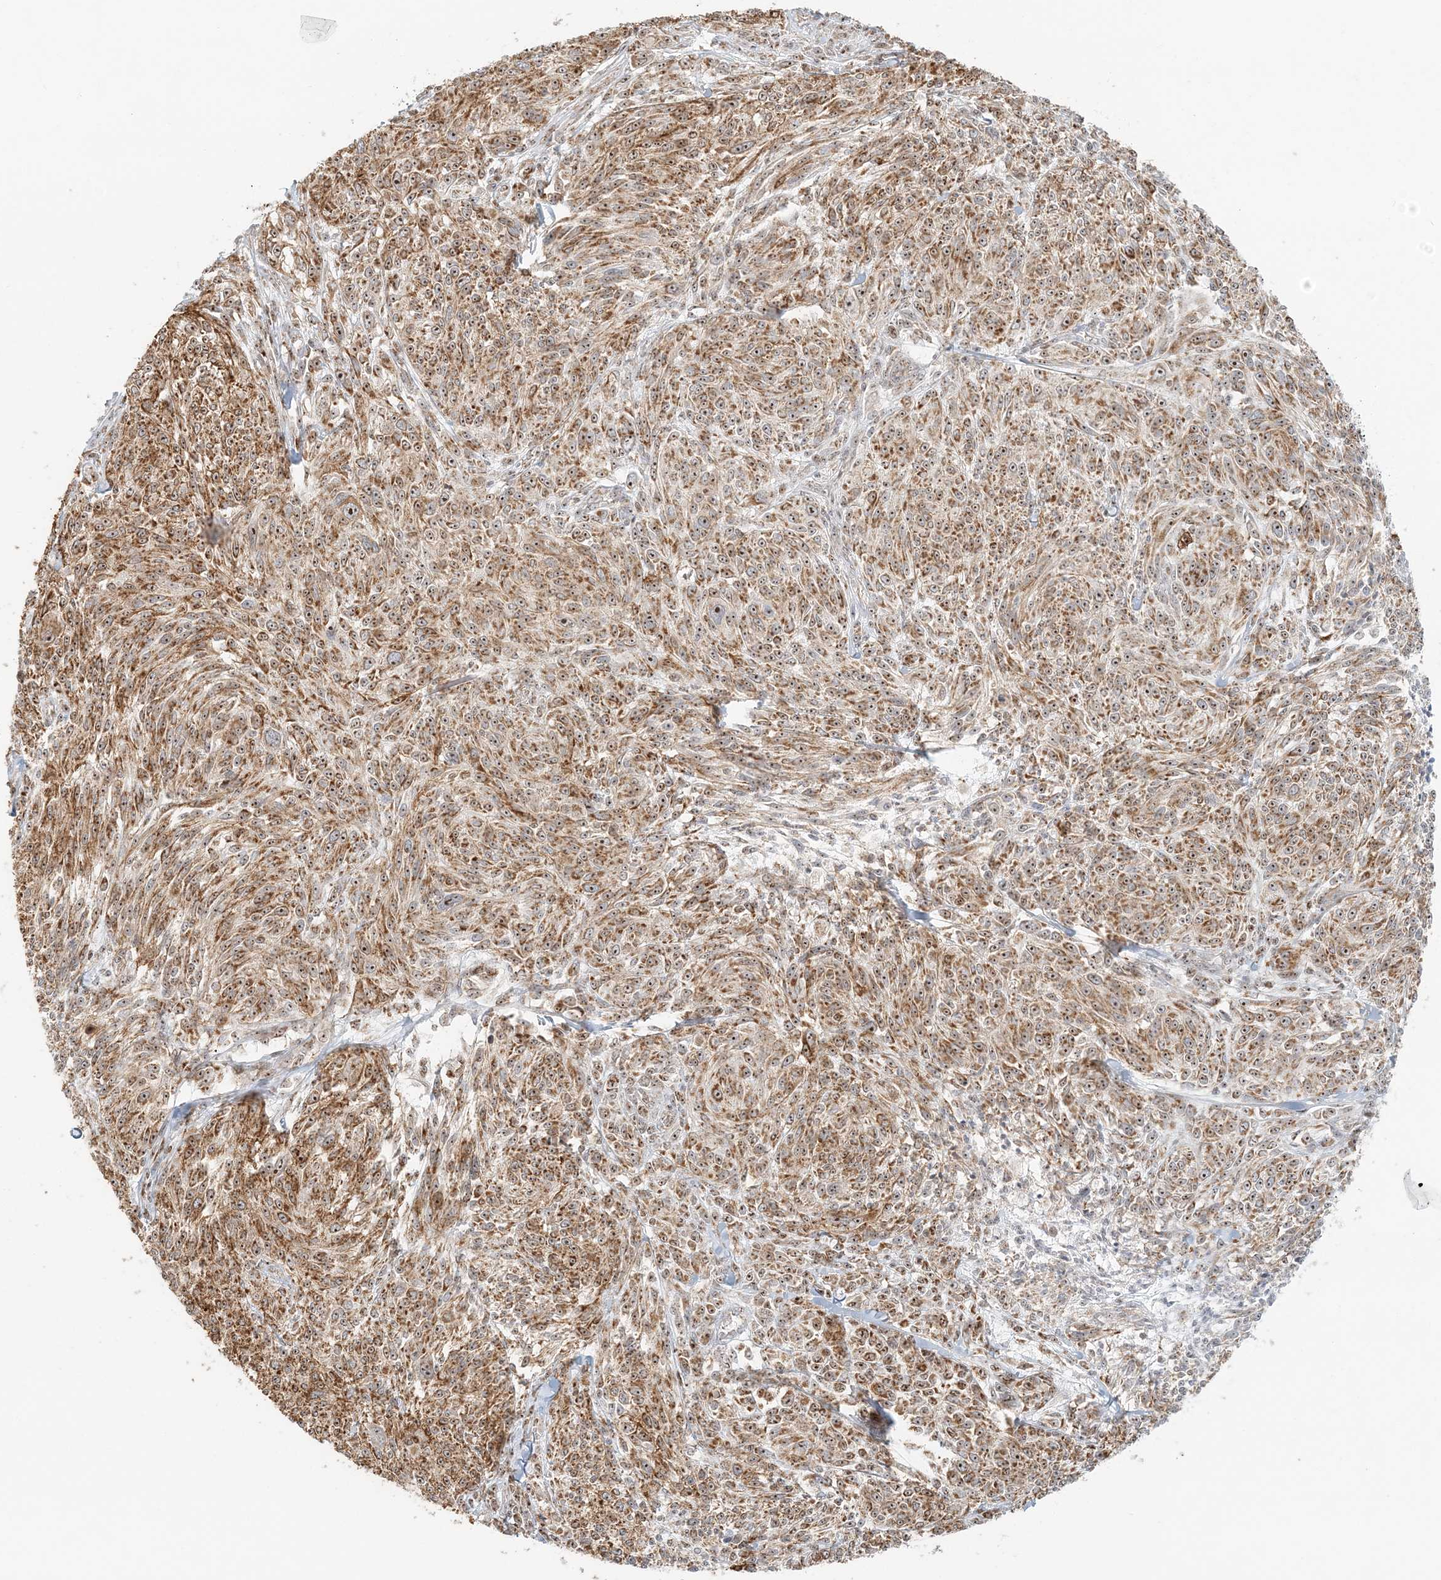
{"staining": {"intensity": "moderate", "quantity": ">75%", "location": "nuclear"}, "tissue": "melanoma", "cell_type": "Tumor cells", "image_type": "cancer", "snomed": [{"axis": "morphology", "description": "Malignant melanoma, NOS"}, {"axis": "topography", "description": "Skin of trunk"}], "caption": "A brown stain shows moderate nuclear expression of a protein in malignant melanoma tumor cells.", "gene": "UBE2F", "patient": {"sex": "male", "age": 71}}